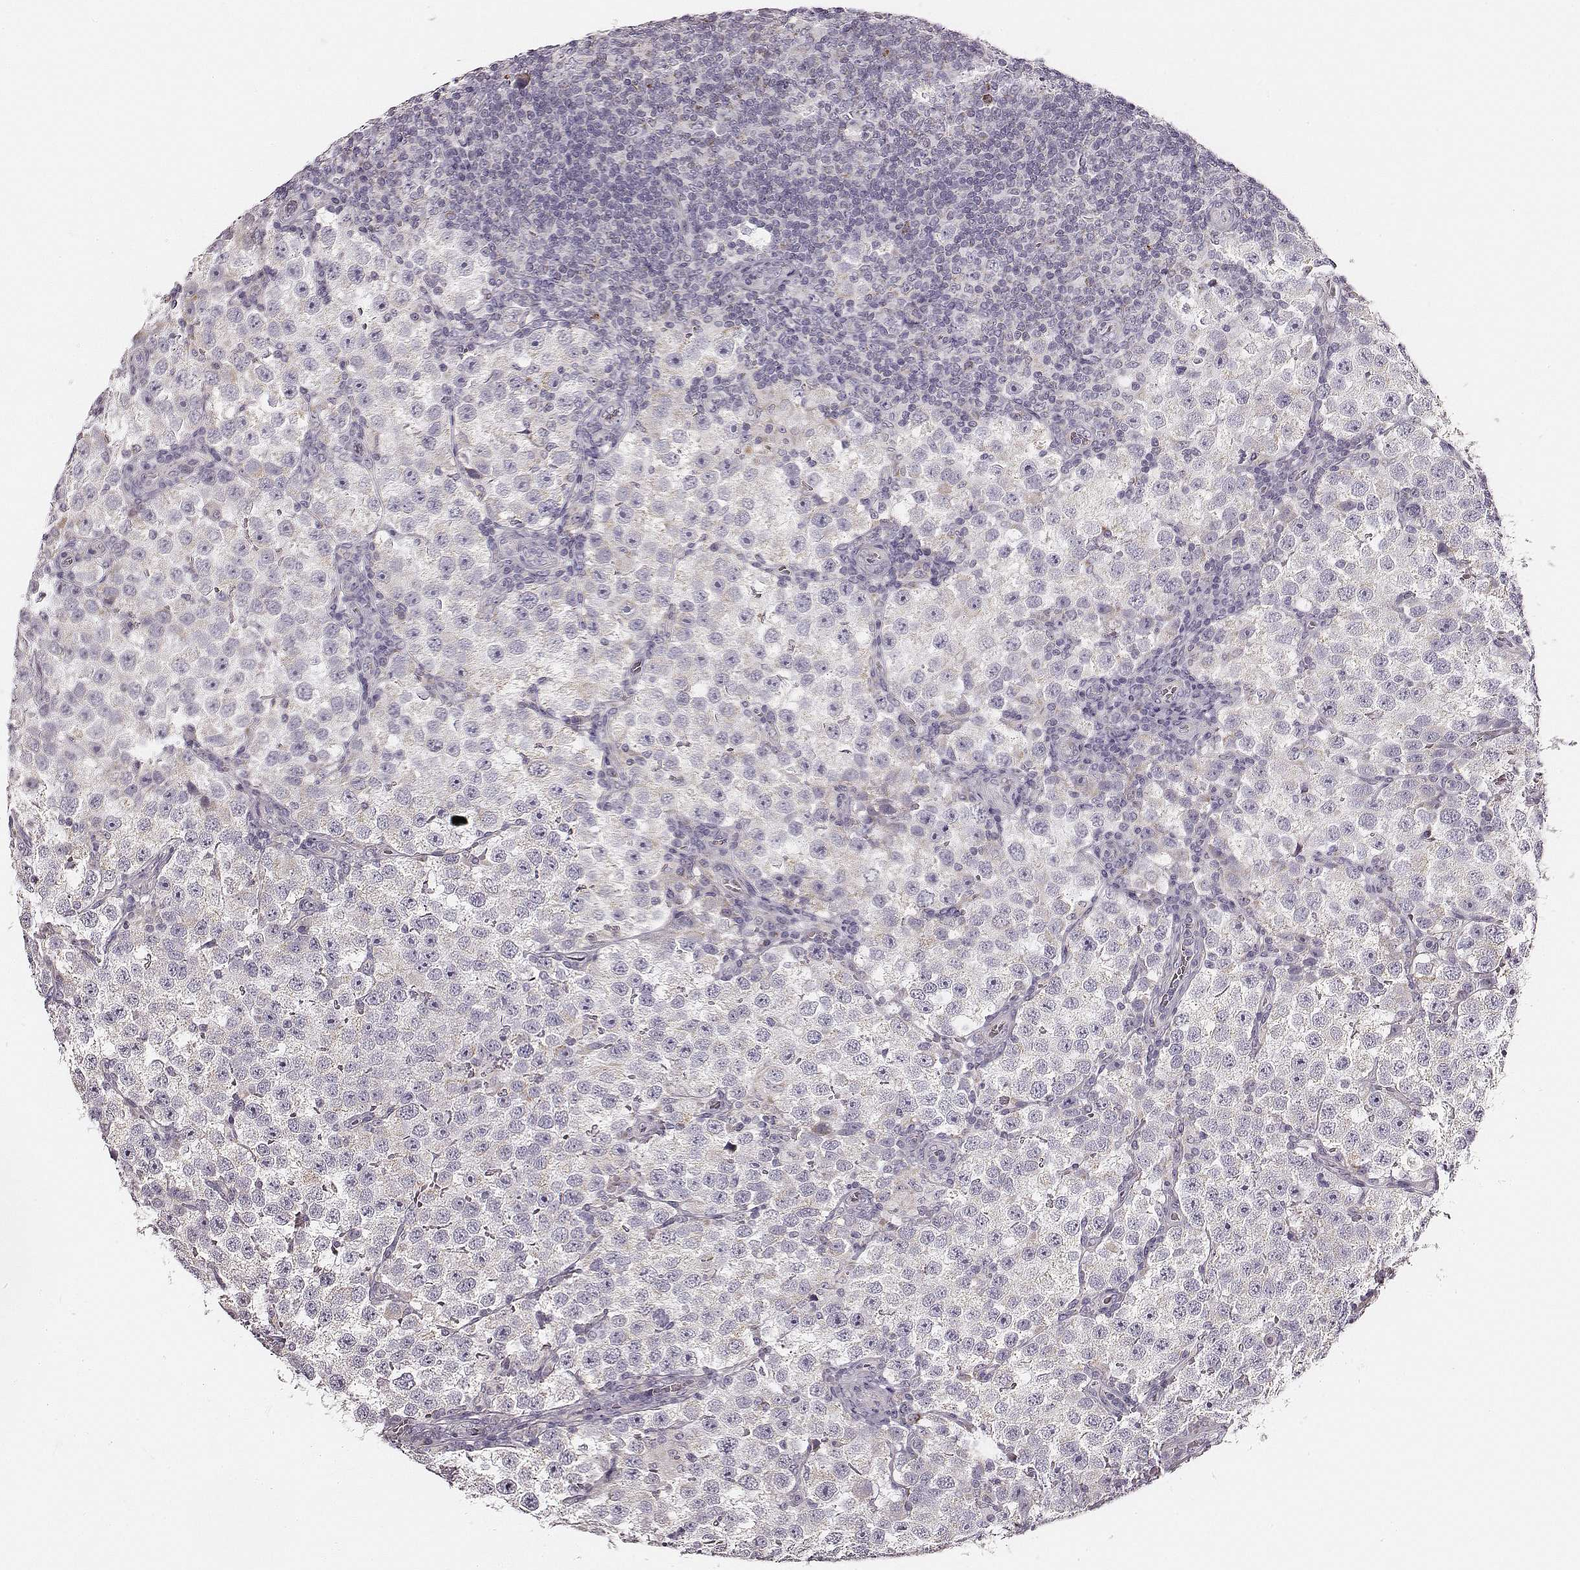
{"staining": {"intensity": "negative", "quantity": "none", "location": "none"}, "tissue": "testis cancer", "cell_type": "Tumor cells", "image_type": "cancer", "snomed": [{"axis": "morphology", "description": "Seminoma, NOS"}, {"axis": "topography", "description": "Testis"}], "caption": "Seminoma (testis) stained for a protein using IHC displays no positivity tumor cells.", "gene": "UBL4B", "patient": {"sex": "male", "age": 37}}